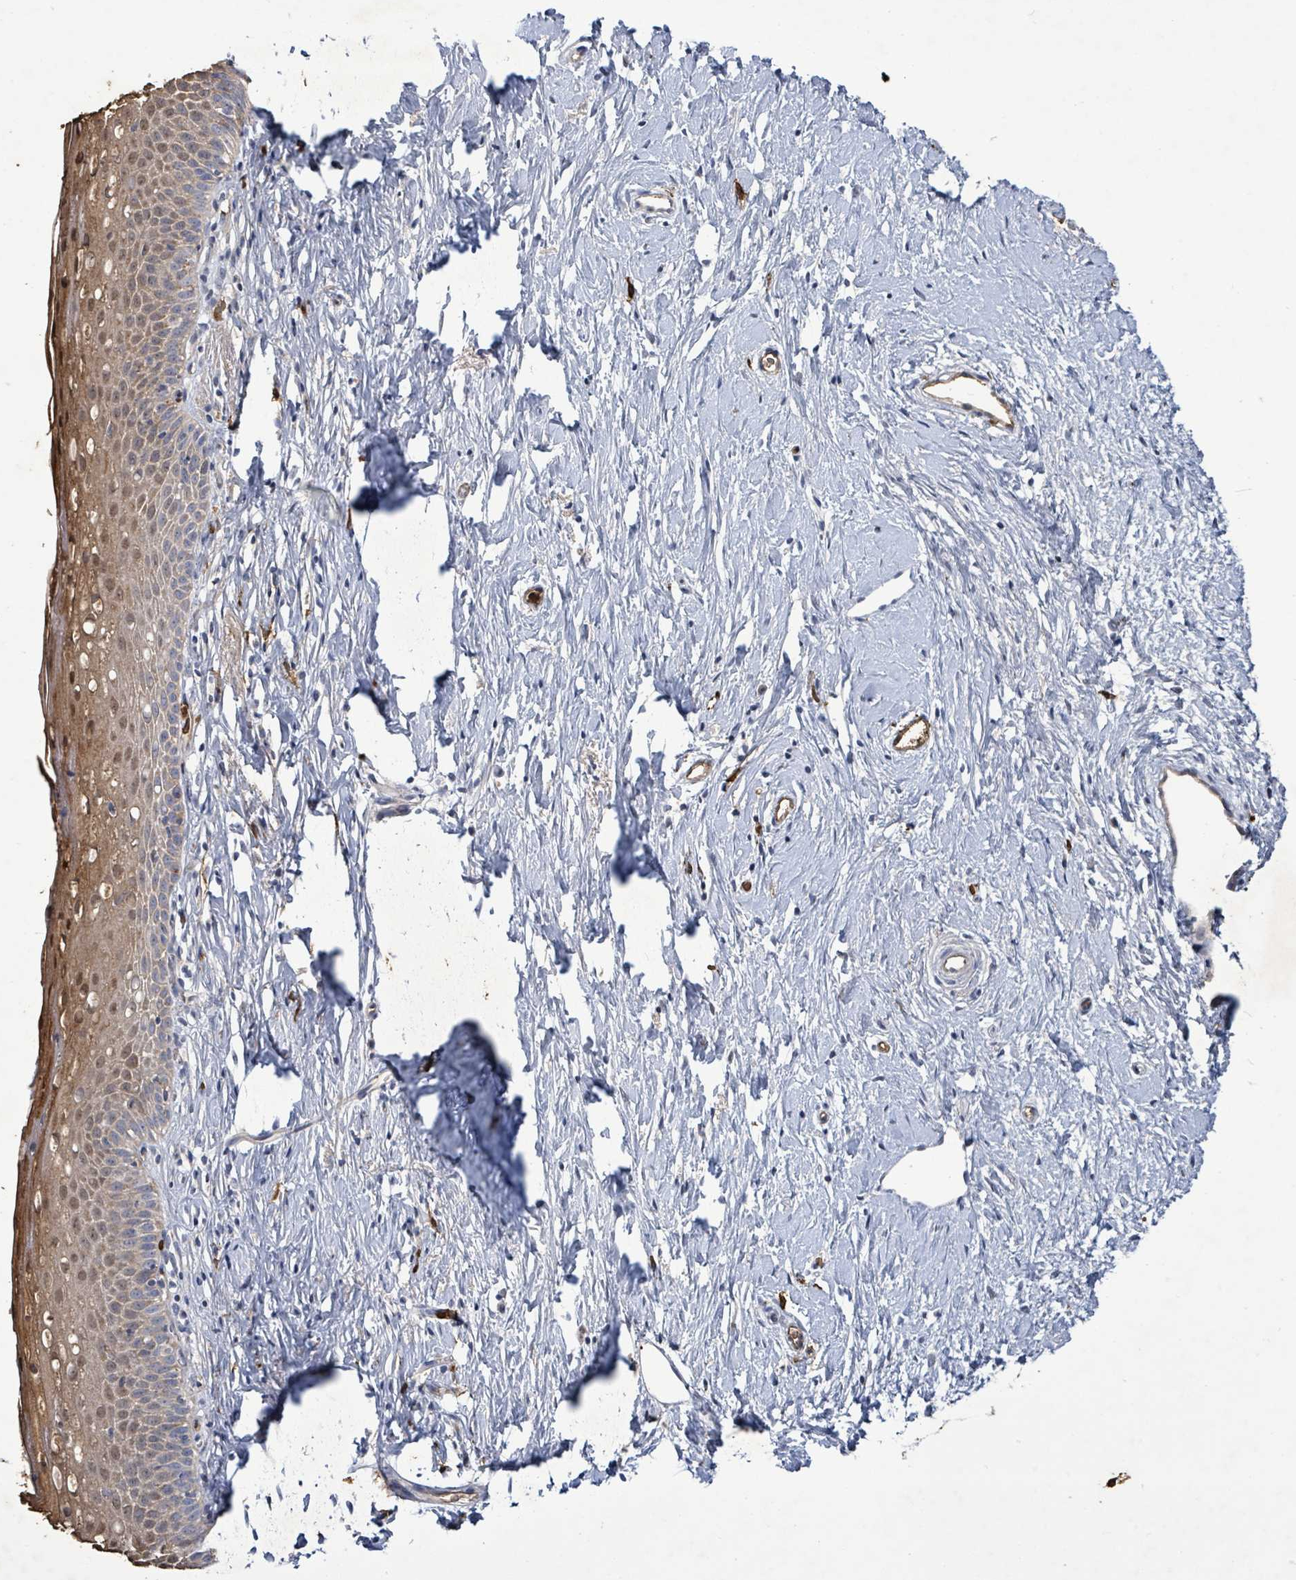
{"staining": {"intensity": "negative", "quantity": "none", "location": "none"}, "tissue": "cervix", "cell_type": "Glandular cells", "image_type": "normal", "snomed": [{"axis": "morphology", "description": "Normal tissue, NOS"}, {"axis": "topography", "description": "Cervix"}], "caption": "Immunohistochemistry (IHC) image of normal cervix: cervix stained with DAB shows no significant protein staining in glandular cells. (DAB immunohistochemistry, high magnification).", "gene": "FAM210A", "patient": {"sex": "female", "age": 57}}